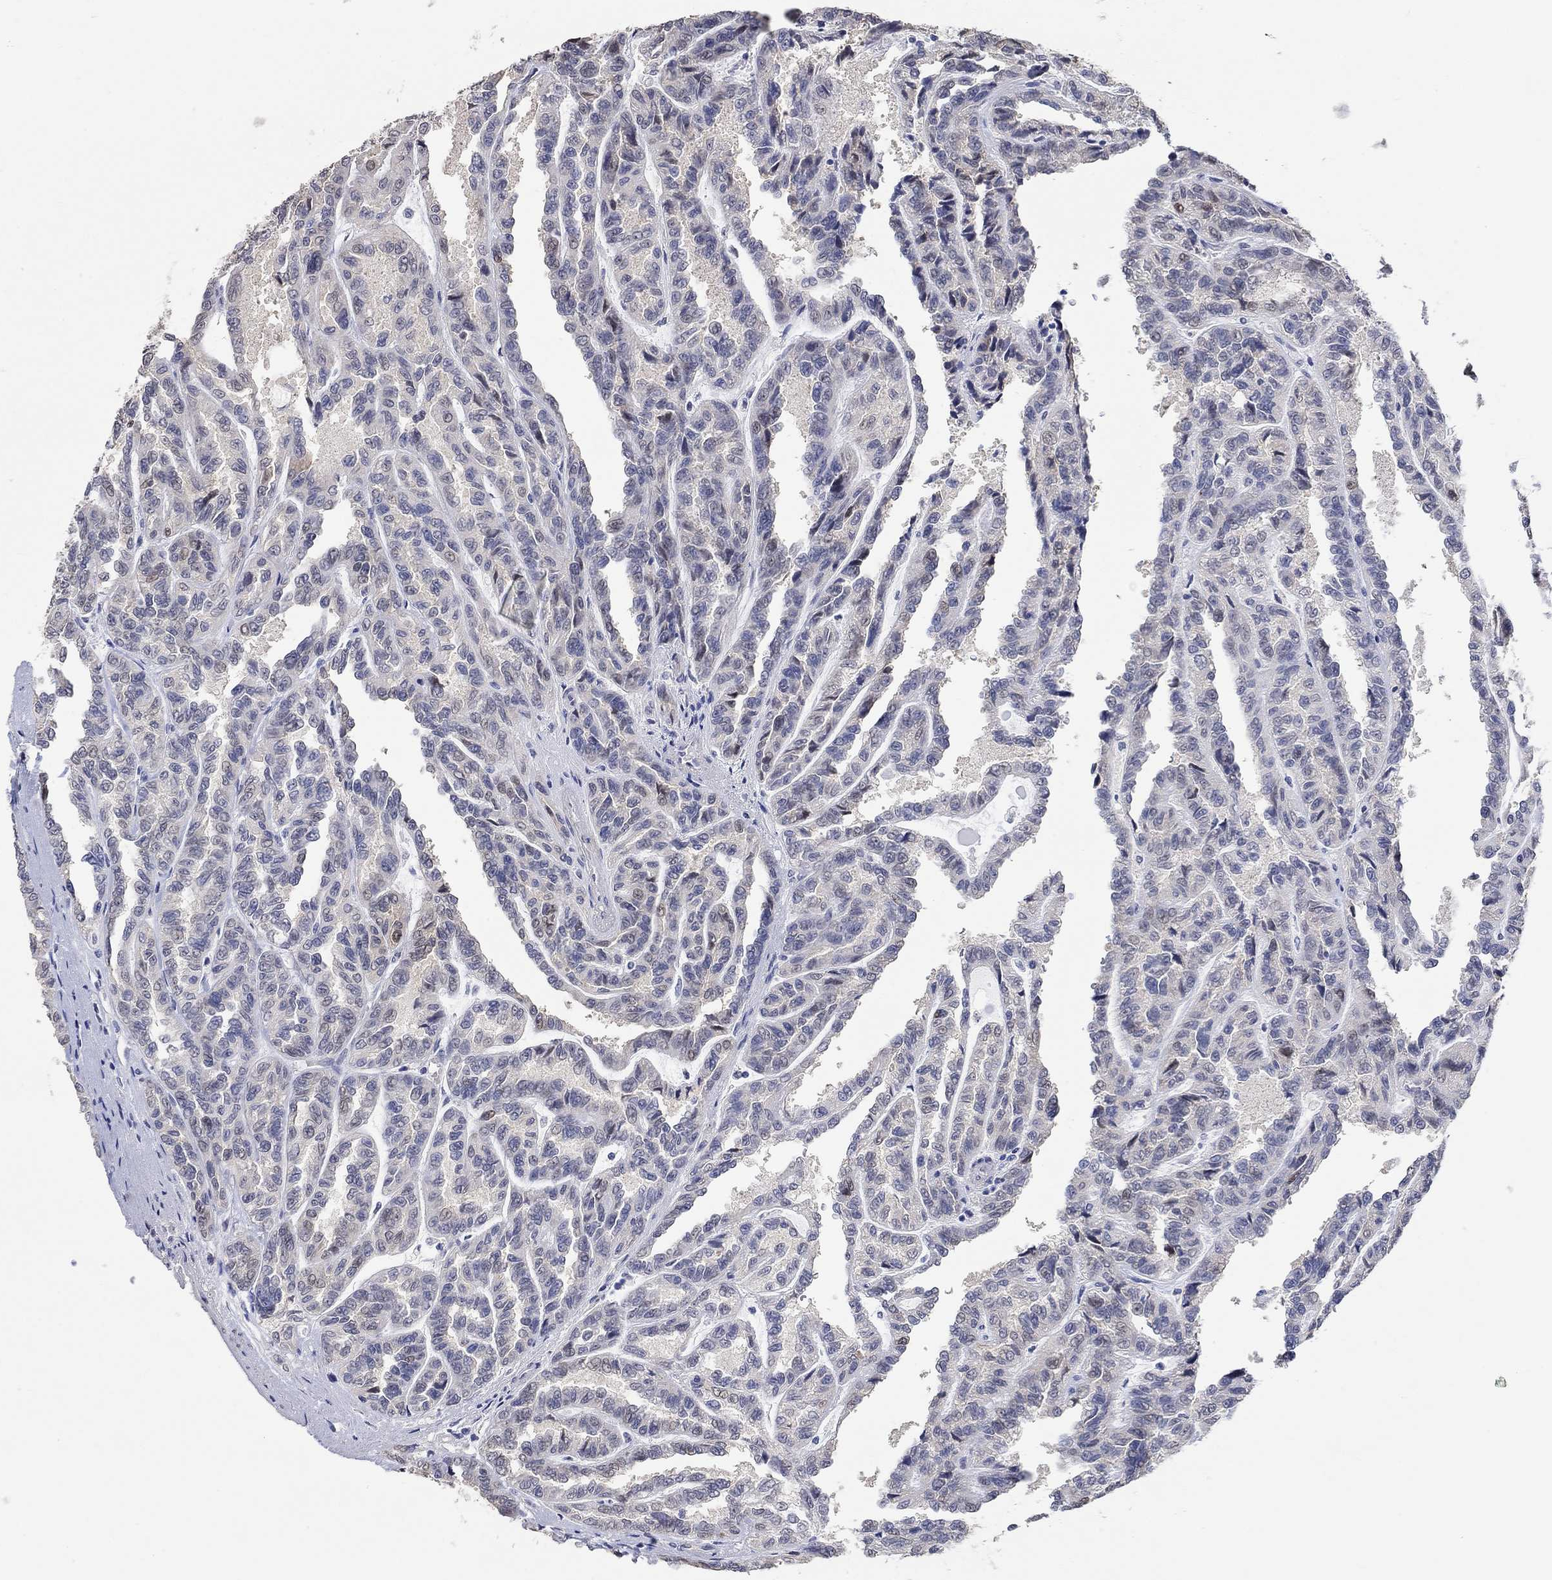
{"staining": {"intensity": "weak", "quantity": "<25%", "location": "nuclear"}, "tissue": "renal cancer", "cell_type": "Tumor cells", "image_type": "cancer", "snomed": [{"axis": "morphology", "description": "Adenocarcinoma, NOS"}, {"axis": "topography", "description": "Kidney"}], "caption": "IHC photomicrograph of neoplastic tissue: renal cancer stained with DAB (3,3'-diaminobenzidine) reveals no significant protein positivity in tumor cells. The staining was performed using DAB (3,3'-diaminobenzidine) to visualize the protein expression in brown, while the nuclei were stained in blue with hematoxylin (Magnification: 20x).", "gene": "PNMA5", "patient": {"sex": "male", "age": 79}}